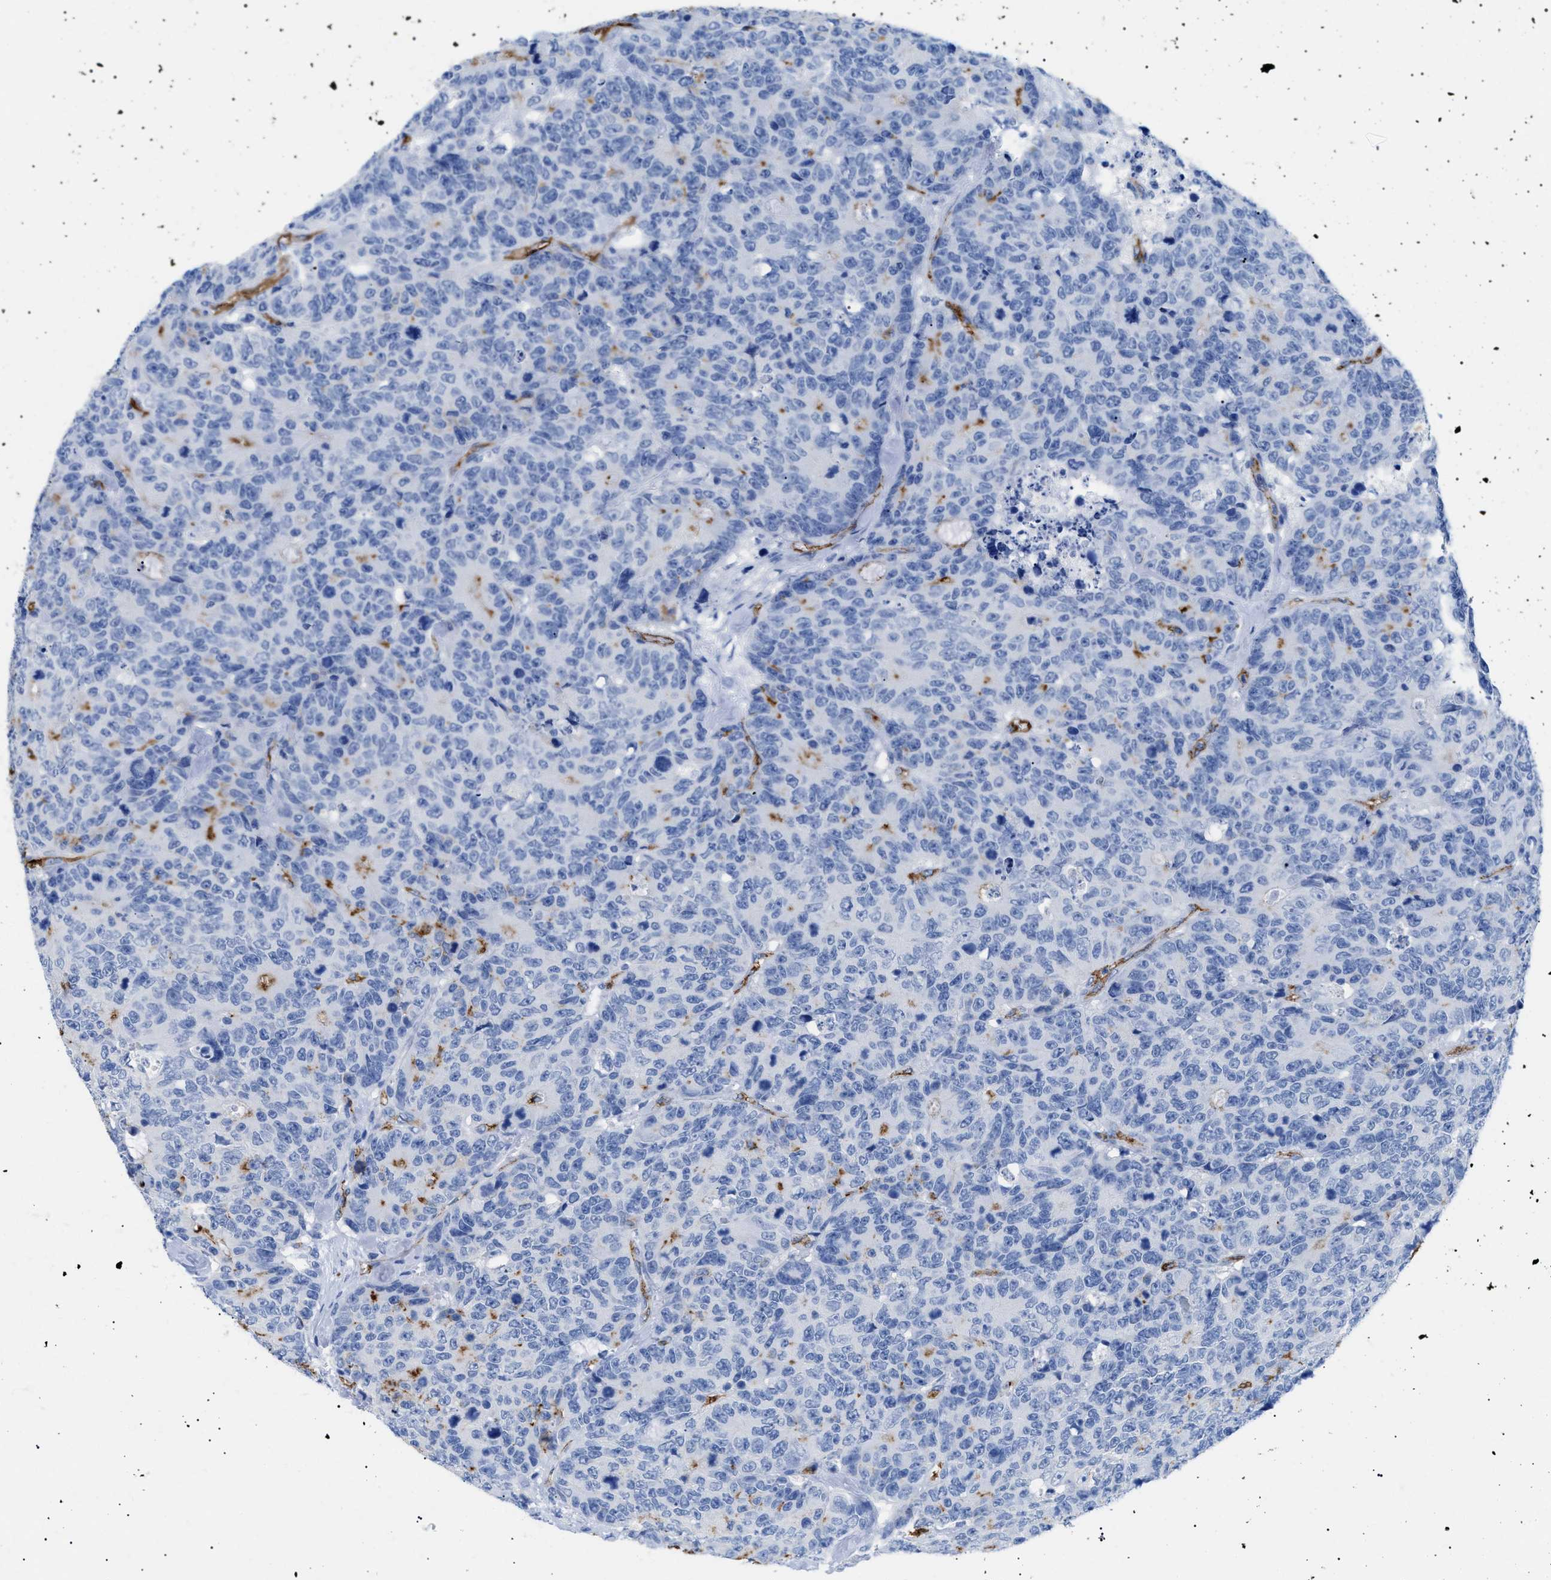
{"staining": {"intensity": "negative", "quantity": "none", "location": "none"}, "tissue": "colorectal cancer", "cell_type": "Tumor cells", "image_type": "cancer", "snomed": [{"axis": "morphology", "description": "Adenocarcinoma, NOS"}, {"axis": "topography", "description": "Colon"}], "caption": "High magnification brightfield microscopy of colorectal cancer (adenocarcinoma) stained with DAB (brown) and counterstained with hematoxylin (blue): tumor cells show no significant positivity.", "gene": "PODXL", "patient": {"sex": "female", "age": 86}}